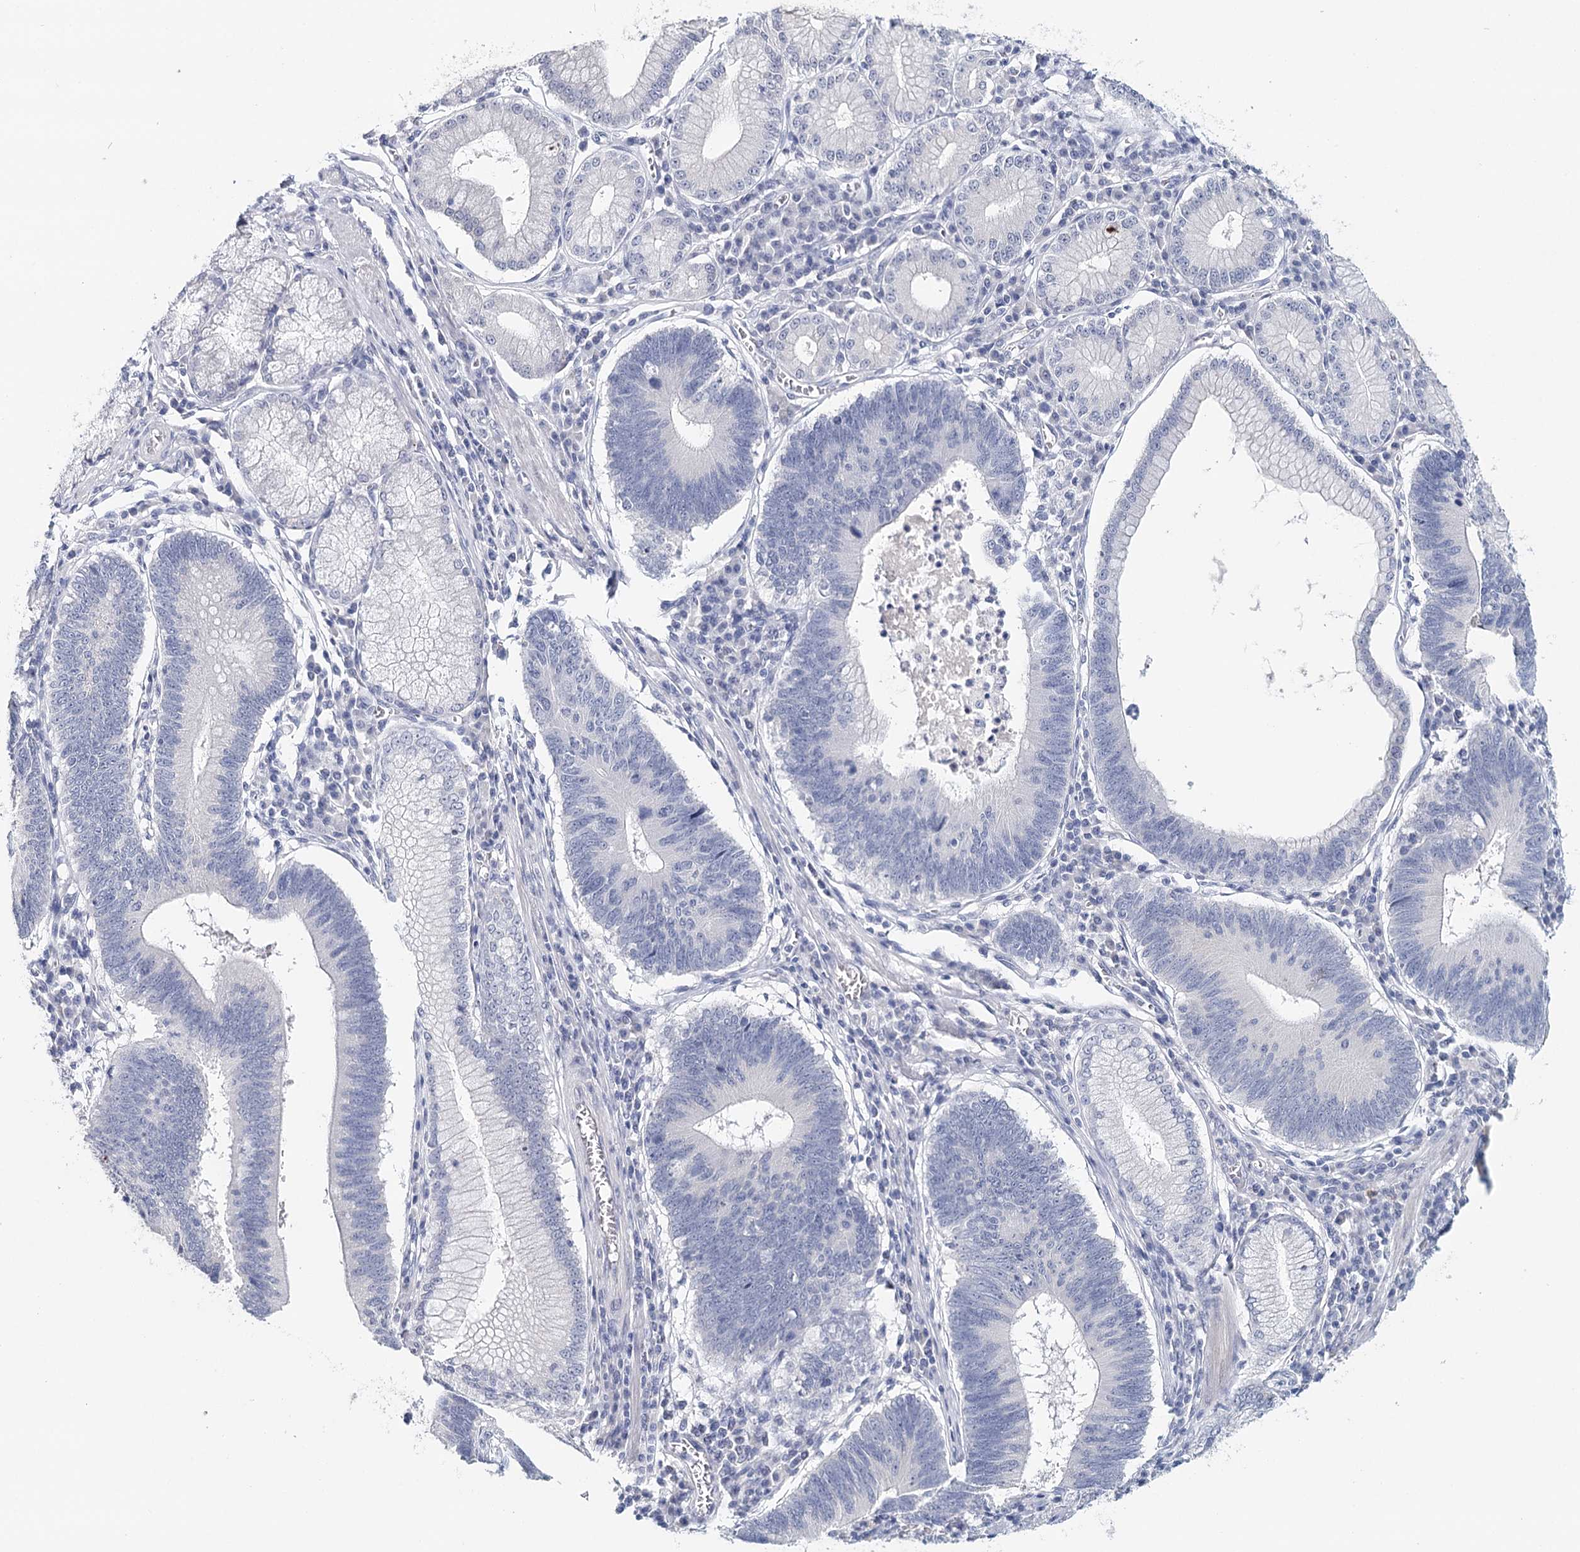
{"staining": {"intensity": "negative", "quantity": "none", "location": "none"}, "tissue": "stomach cancer", "cell_type": "Tumor cells", "image_type": "cancer", "snomed": [{"axis": "morphology", "description": "Adenocarcinoma, NOS"}, {"axis": "topography", "description": "Stomach"}], "caption": "The photomicrograph demonstrates no staining of tumor cells in stomach adenocarcinoma.", "gene": "HSPA4L", "patient": {"sex": "male", "age": 59}}